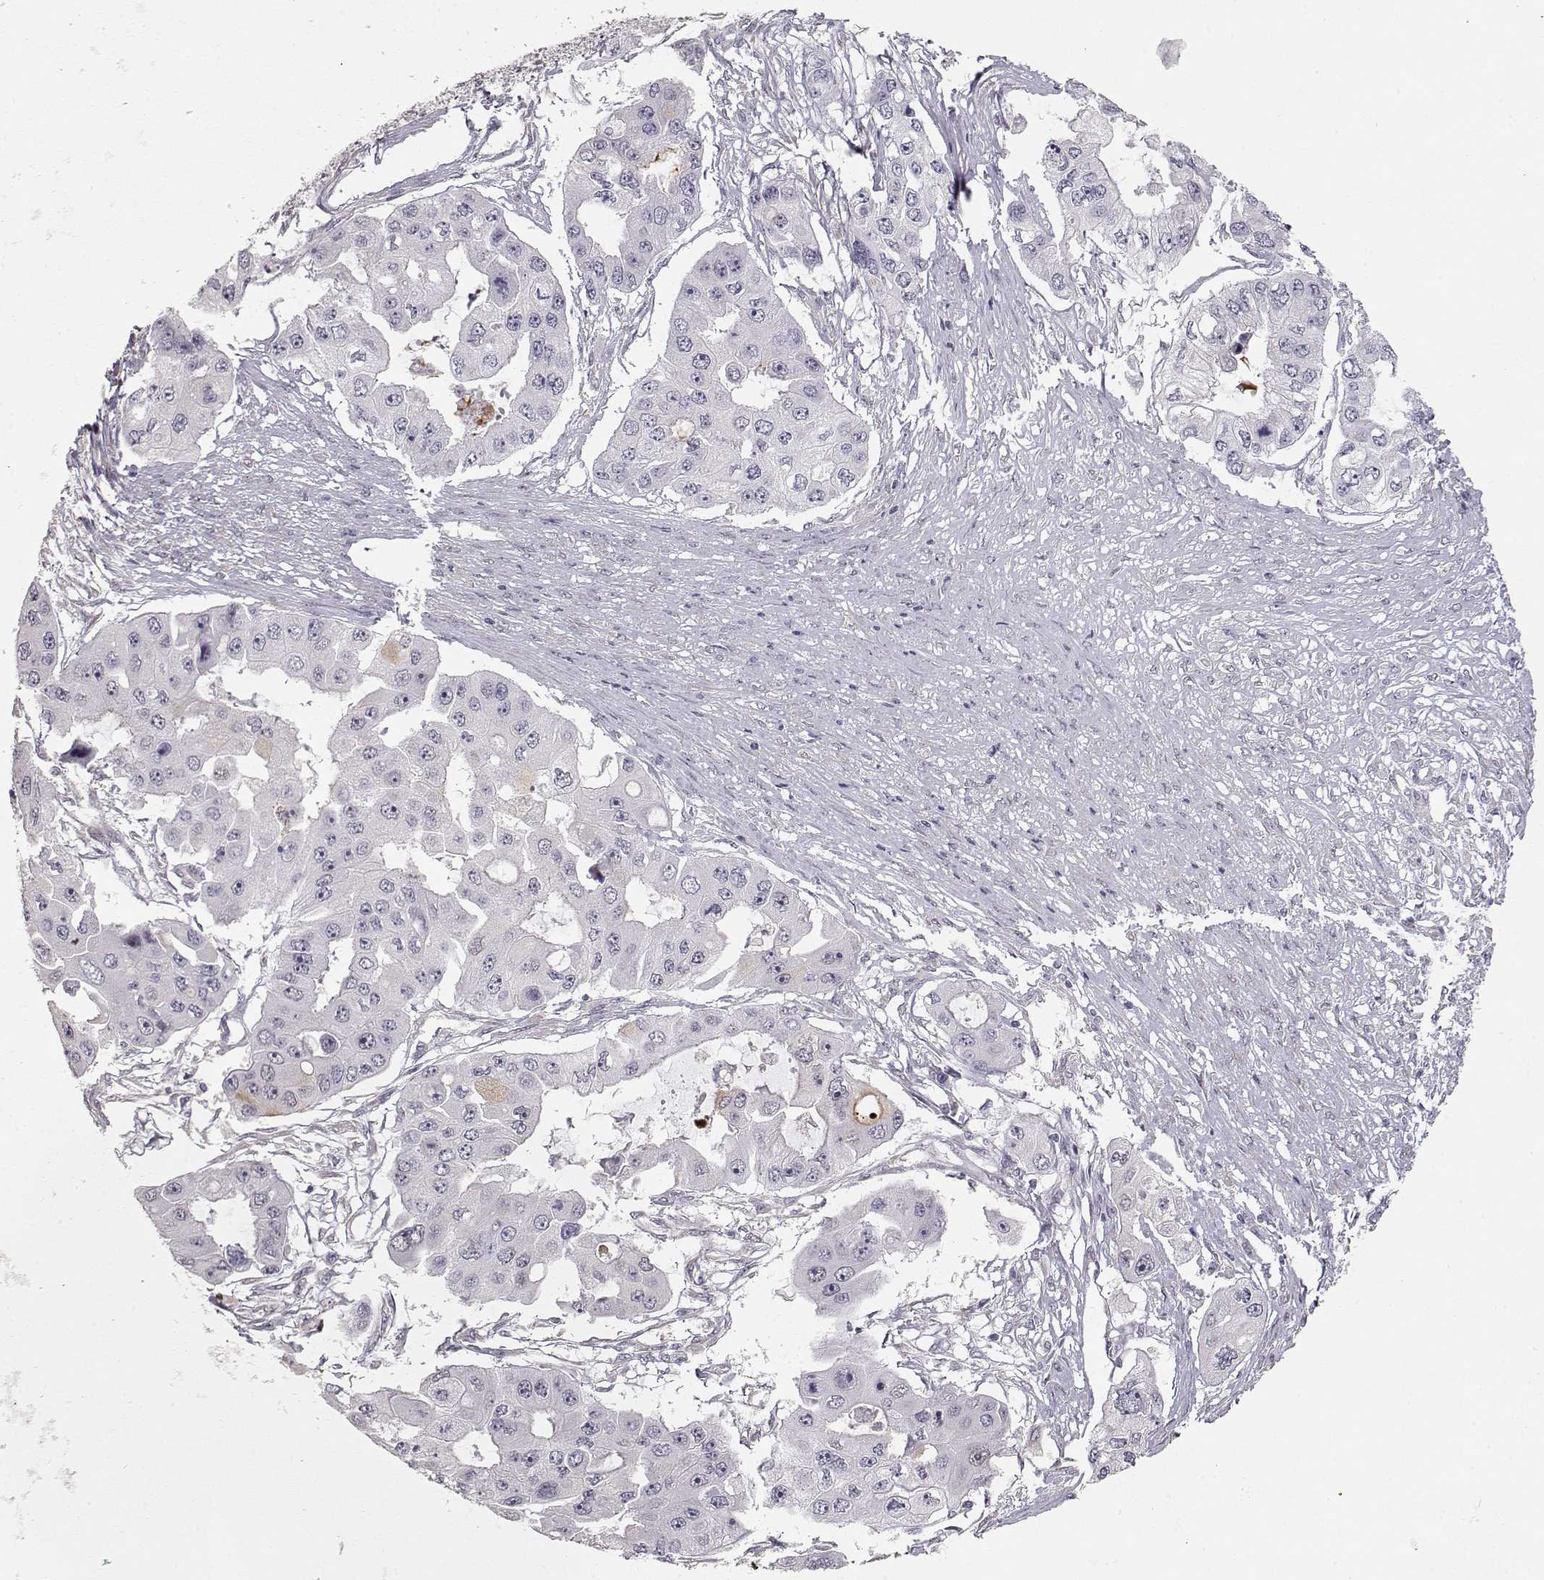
{"staining": {"intensity": "negative", "quantity": "none", "location": "none"}, "tissue": "ovarian cancer", "cell_type": "Tumor cells", "image_type": "cancer", "snomed": [{"axis": "morphology", "description": "Cystadenocarcinoma, serous, NOS"}, {"axis": "topography", "description": "Ovary"}], "caption": "Tumor cells are negative for brown protein staining in serous cystadenocarcinoma (ovarian).", "gene": "TEPP", "patient": {"sex": "female", "age": 56}}